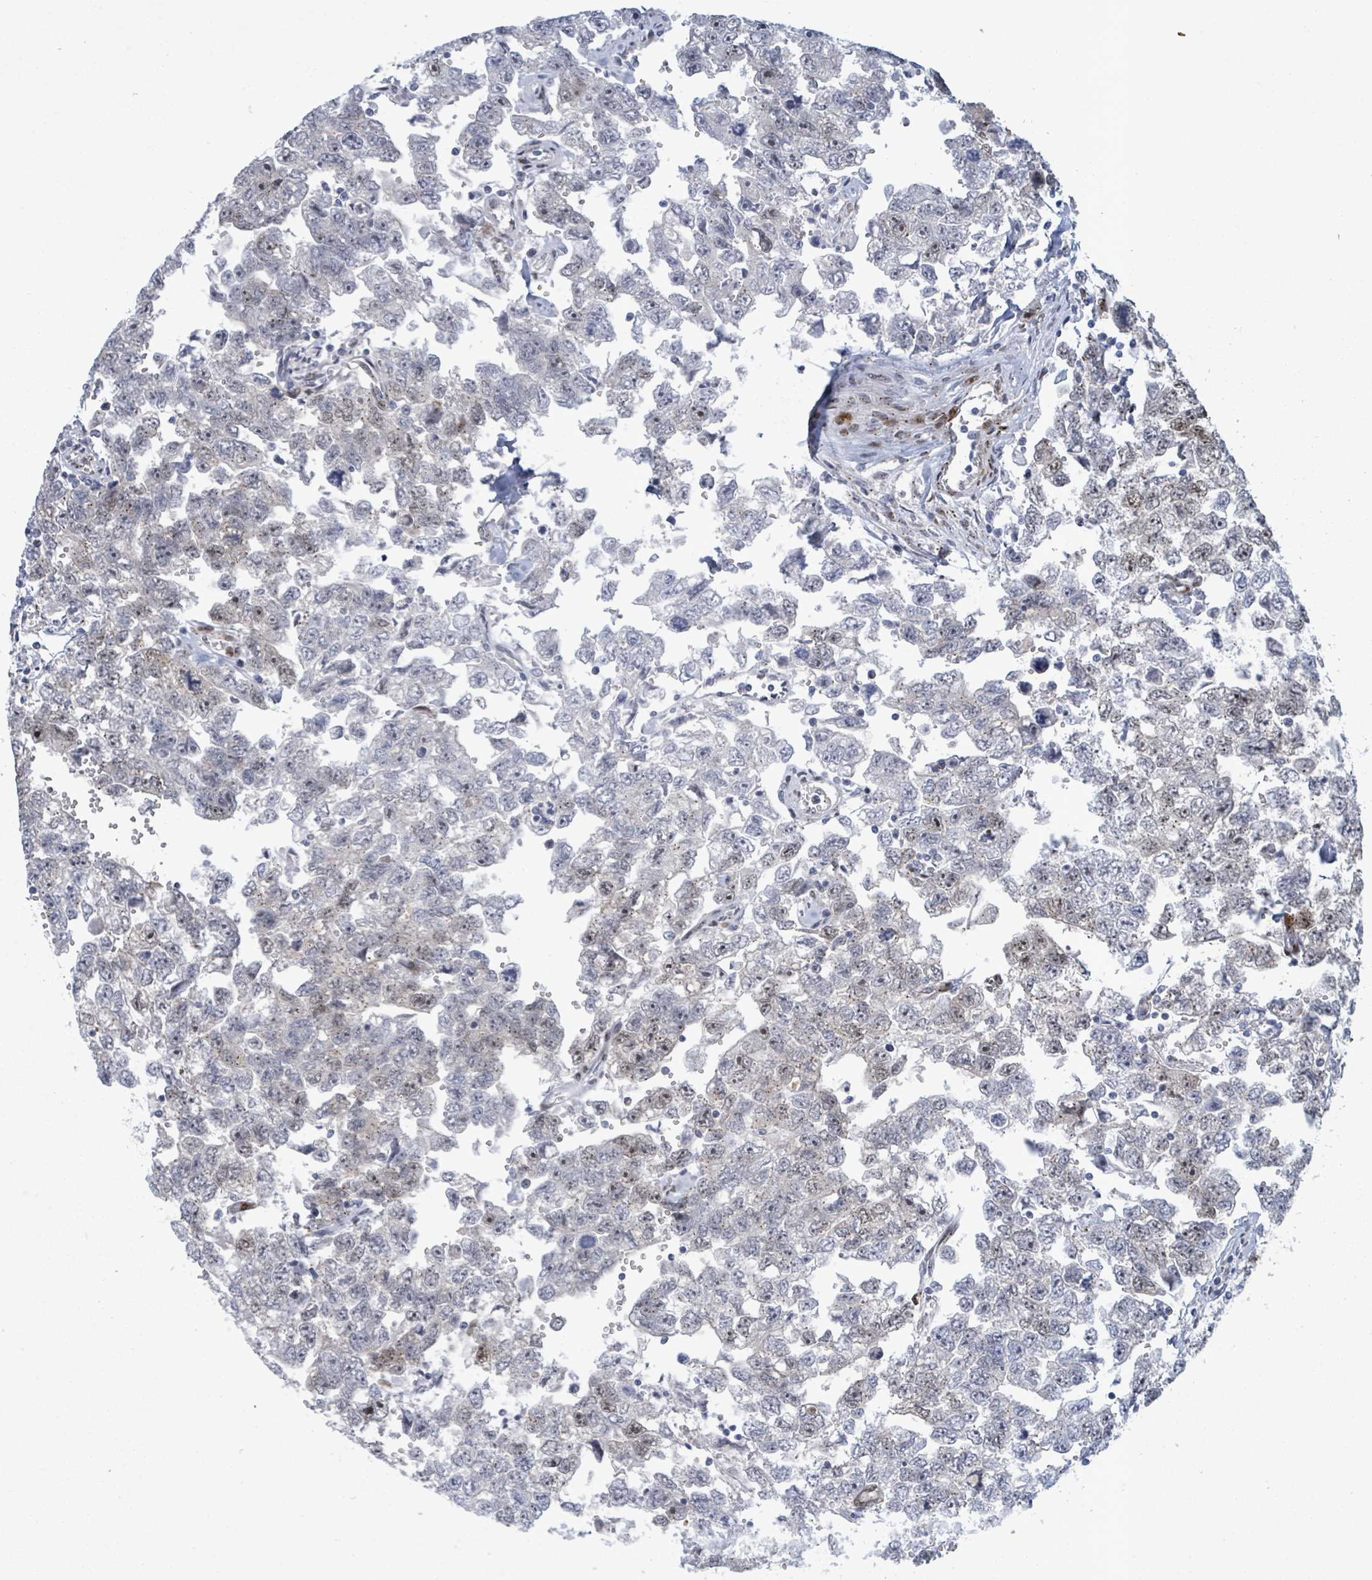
{"staining": {"intensity": "moderate", "quantity": "25%-75%", "location": "nuclear"}, "tissue": "testis cancer", "cell_type": "Tumor cells", "image_type": "cancer", "snomed": [{"axis": "morphology", "description": "Carcinoma, Embryonal, NOS"}, {"axis": "topography", "description": "Testis"}], "caption": "Protein expression analysis of testis embryonal carcinoma demonstrates moderate nuclear expression in approximately 25%-75% of tumor cells. (DAB = brown stain, brightfield microscopy at high magnification).", "gene": "TUSC1", "patient": {"sex": "male", "age": 22}}